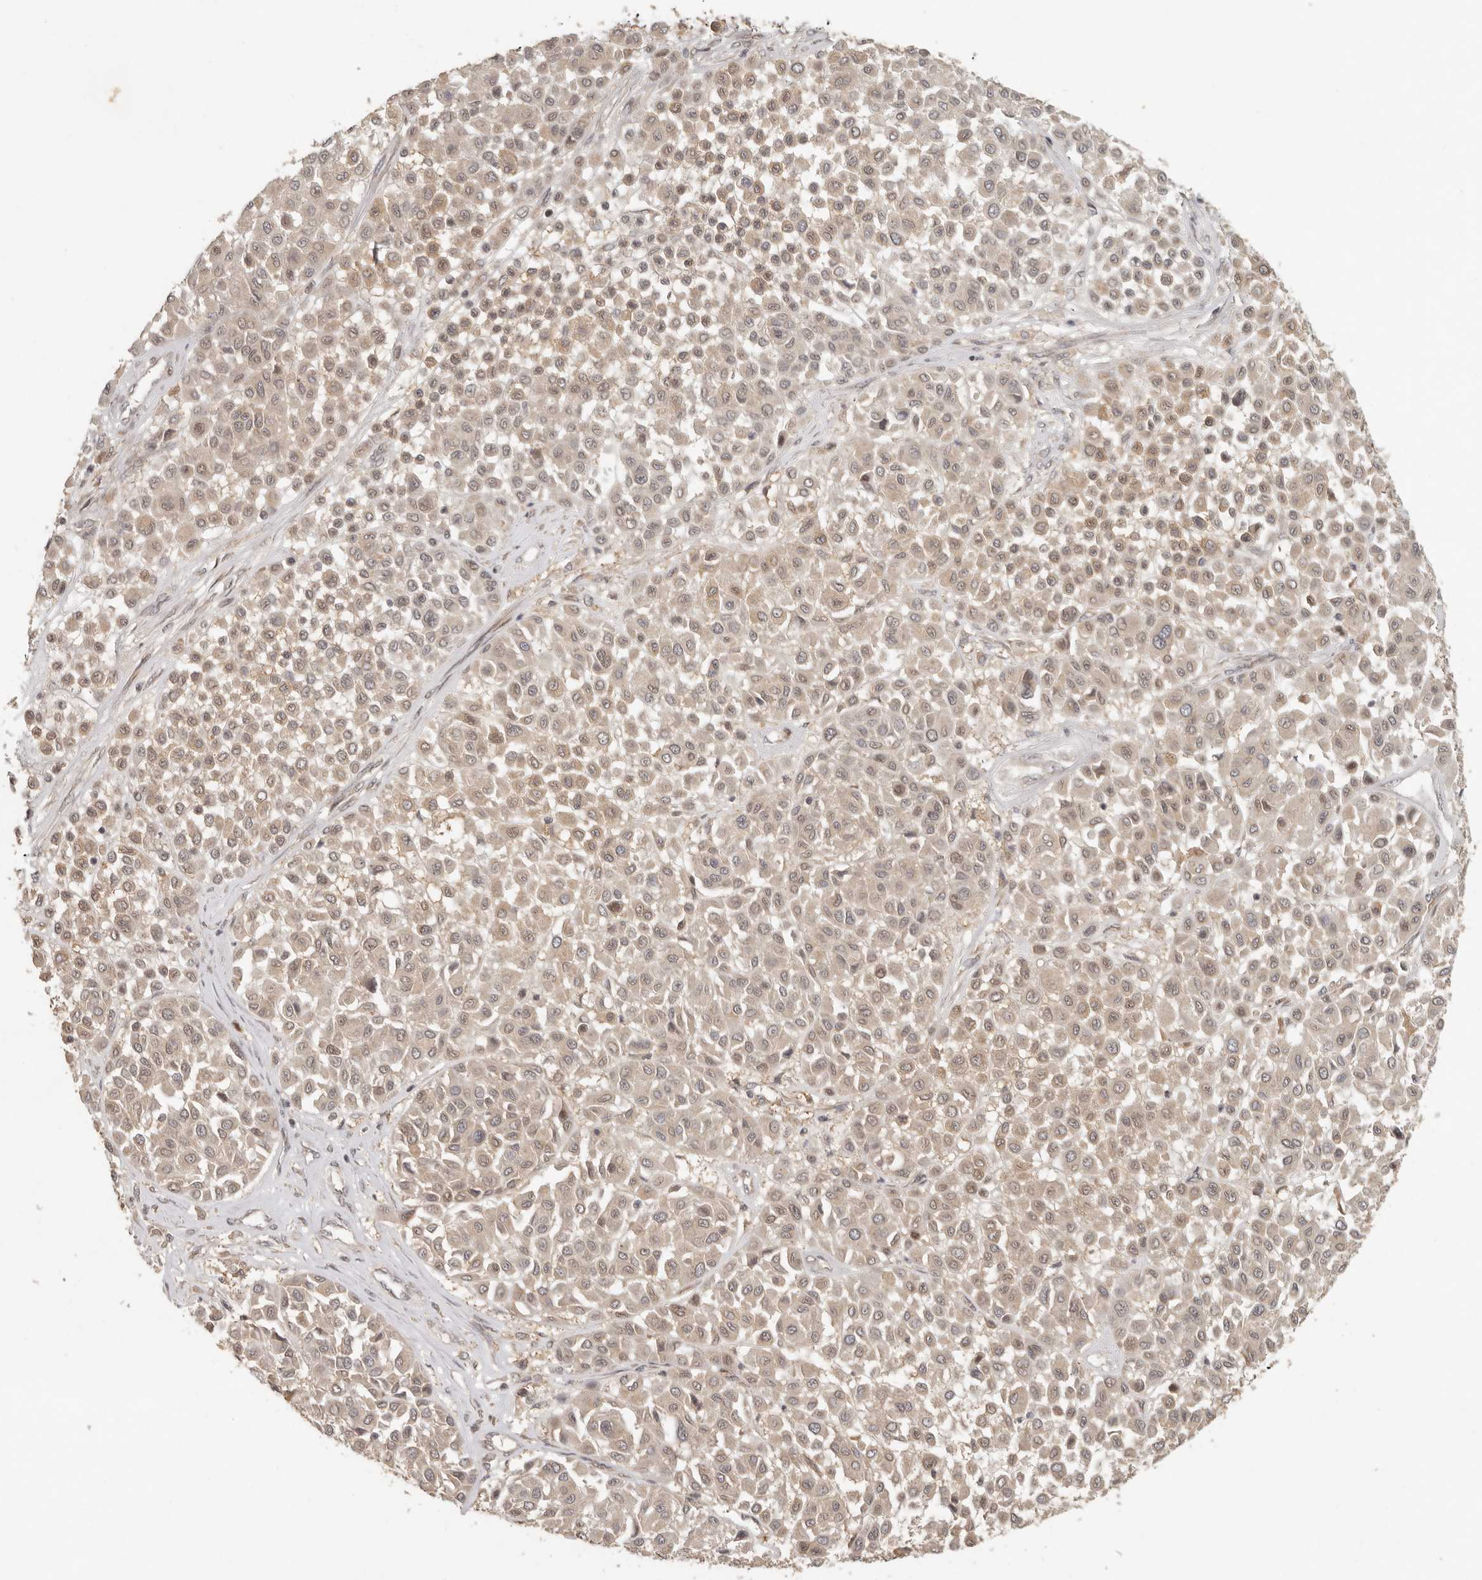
{"staining": {"intensity": "weak", "quantity": ">75%", "location": "cytoplasmic/membranous,nuclear"}, "tissue": "melanoma", "cell_type": "Tumor cells", "image_type": "cancer", "snomed": [{"axis": "morphology", "description": "Malignant melanoma, Metastatic site"}, {"axis": "topography", "description": "Soft tissue"}], "caption": "Protein staining displays weak cytoplasmic/membranous and nuclear staining in approximately >75% of tumor cells in malignant melanoma (metastatic site). The protein is shown in brown color, while the nuclei are stained blue.", "gene": "LRRC75A", "patient": {"sex": "male", "age": 41}}